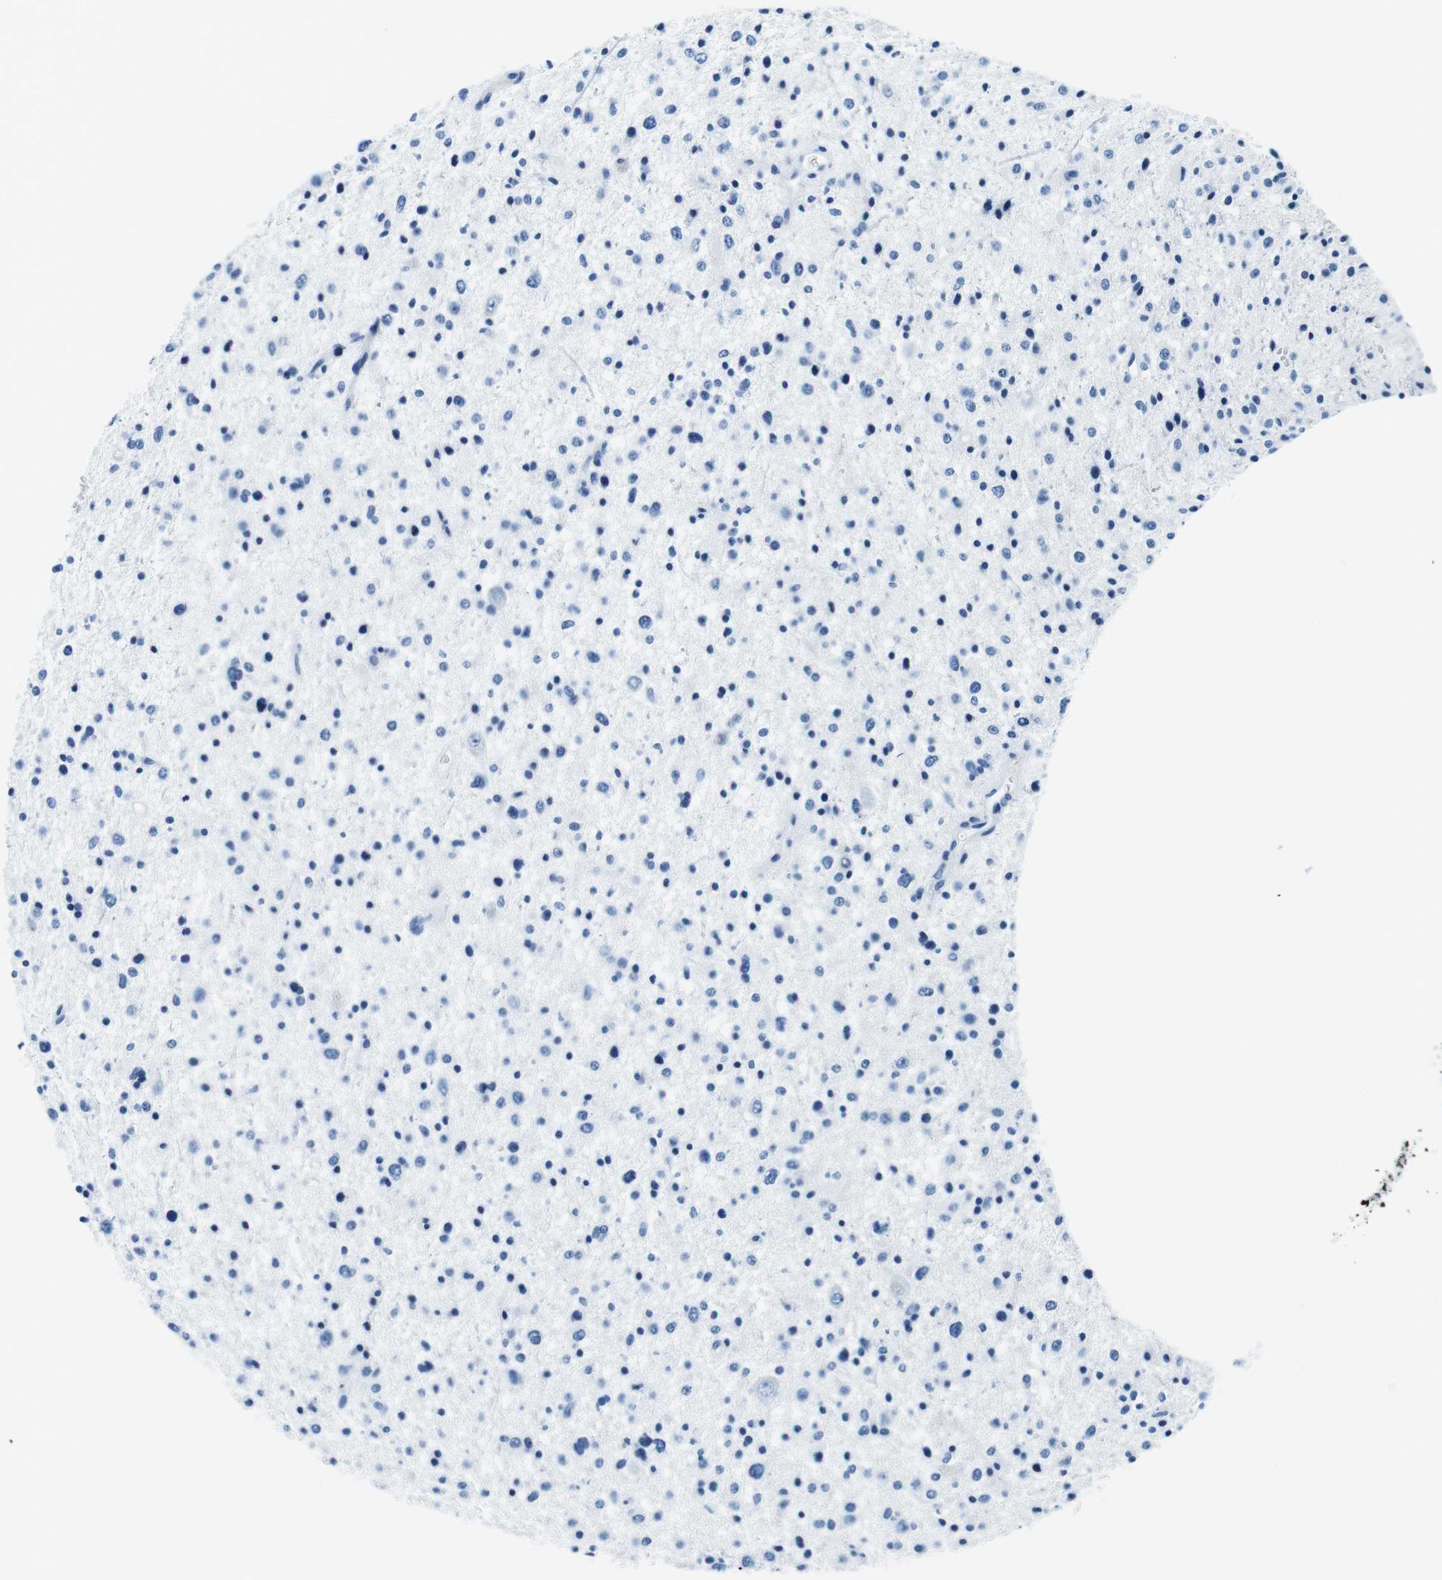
{"staining": {"intensity": "negative", "quantity": "none", "location": "none"}, "tissue": "glioma", "cell_type": "Tumor cells", "image_type": "cancer", "snomed": [{"axis": "morphology", "description": "Glioma, malignant, Low grade"}, {"axis": "topography", "description": "Brain"}], "caption": "Tumor cells show no significant positivity in low-grade glioma (malignant).", "gene": "ELANE", "patient": {"sex": "female", "age": 37}}